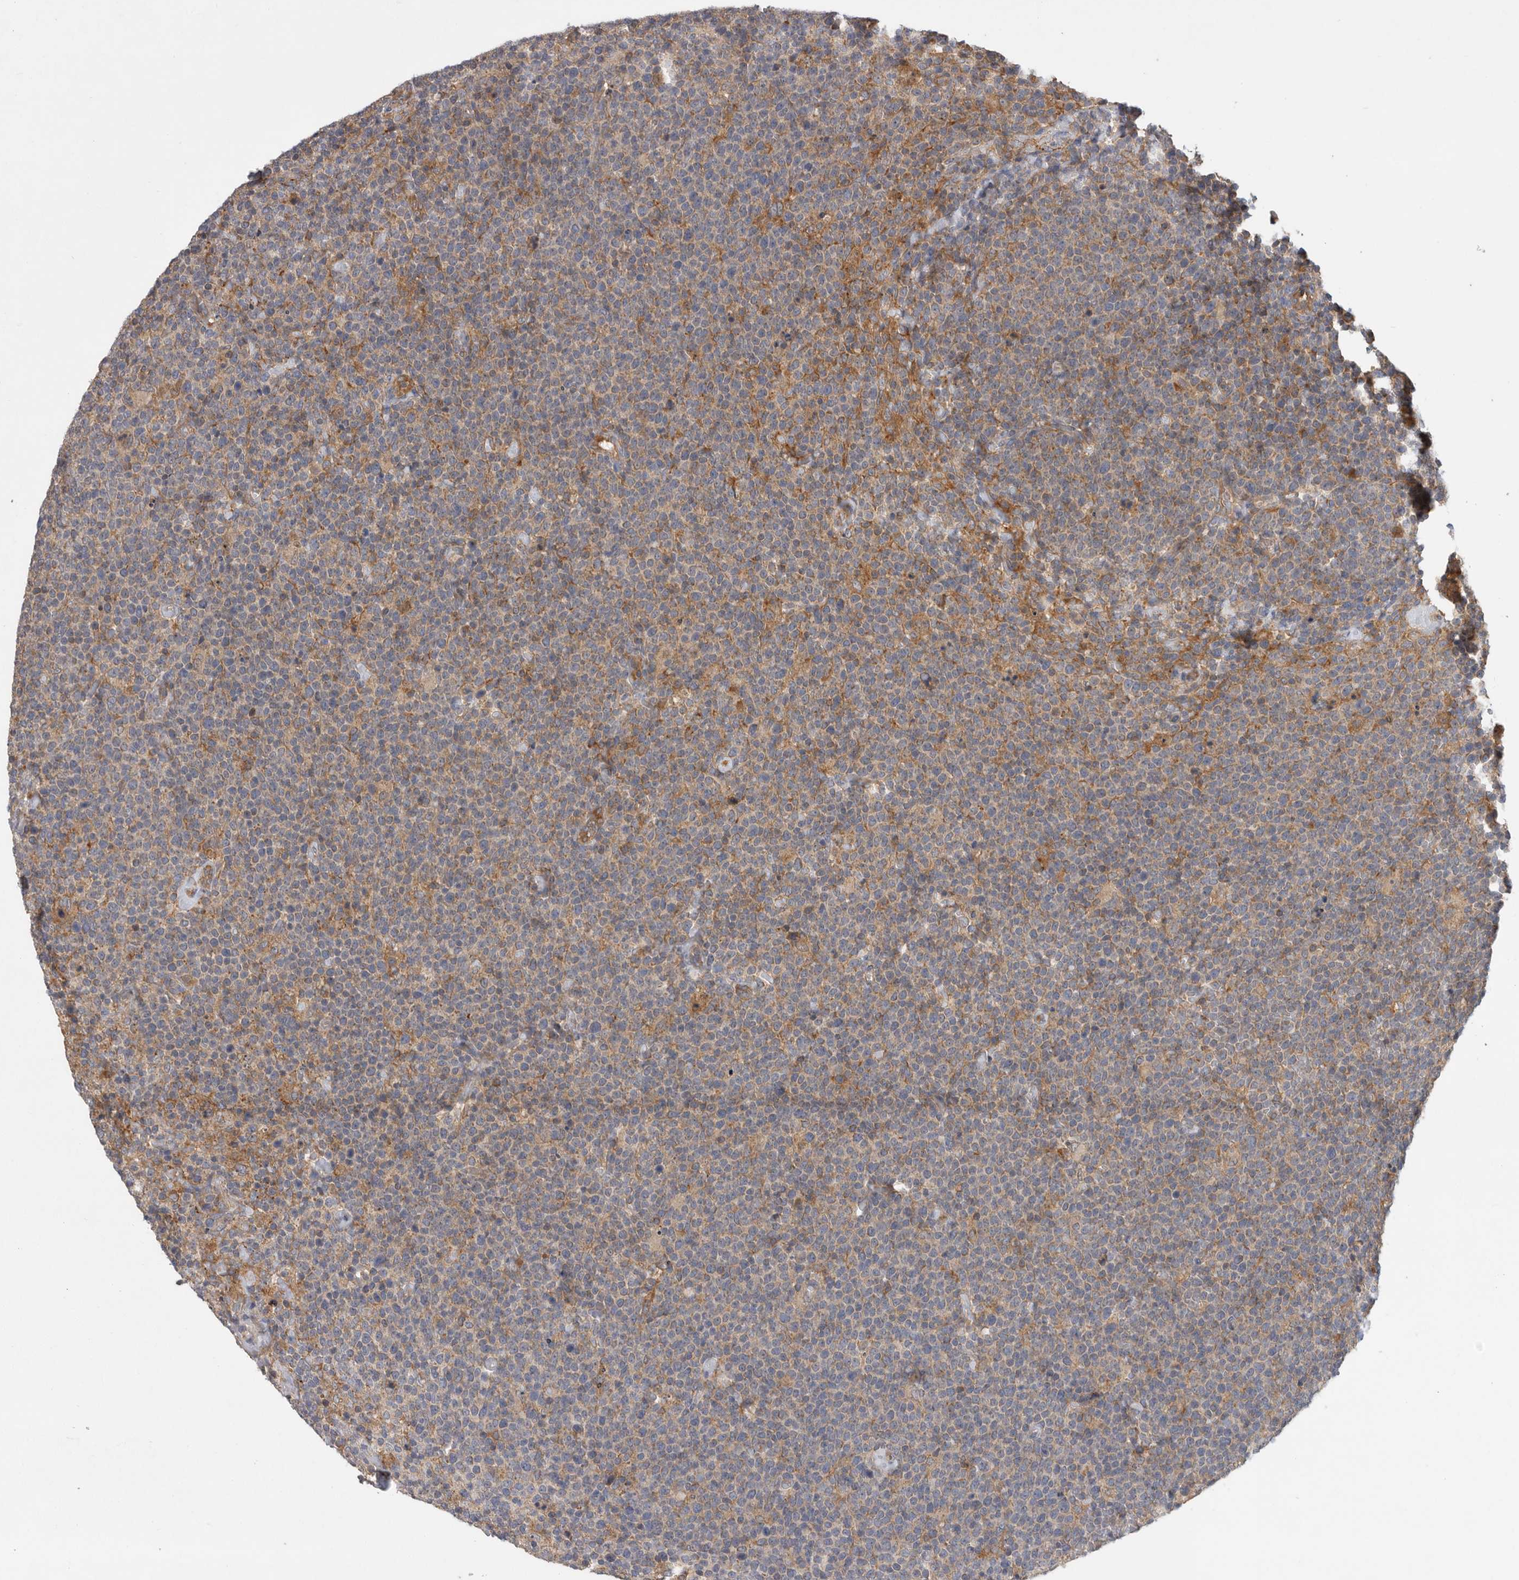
{"staining": {"intensity": "moderate", "quantity": "25%-75%", "location": "cytoplasmic/membranous"}, "tissue": "lymphoma", "cell_type": "Tumor cells", "image_type": "cancer", "snomed": [{"axis": "morphology", "description": "Malignant lymphoma, non-Hodgkin's type, High grade"}, {"axis": "topography", "description": "Lymph node"}], "caption": "This is a histology image of IHC staining of high-grade malignant lymphoma, non-Hodgkin's type, which shows moderate expression in the cytoplasmic/membranous of tumor cells.", "gene": "C1orf109", "patient": {"sex": "male", "age": 61}}